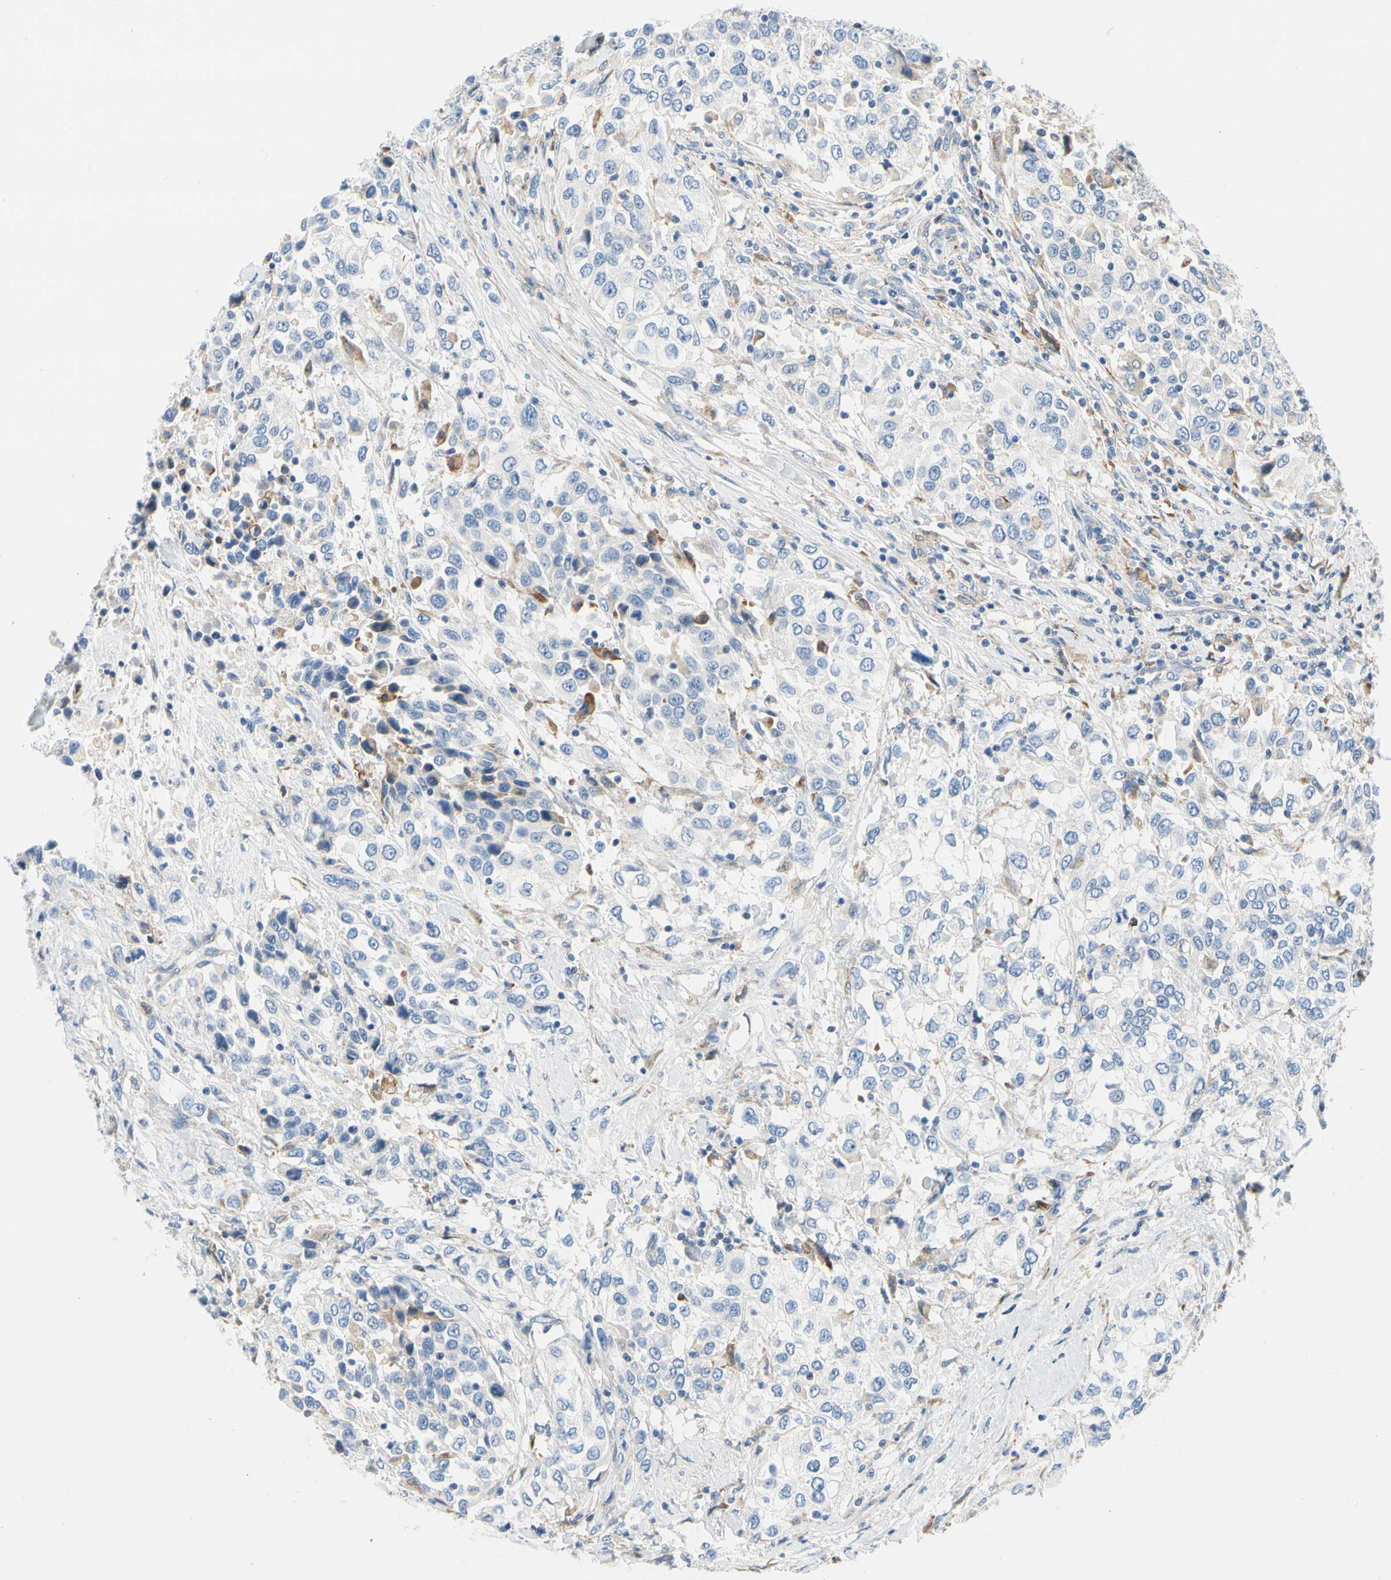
{"staining": {"intensity": "negative", "quantity": "none", "location": "none"}, "tissue": "urothelial cancer", "cell_type": "Tumor cells", "image_type": "cancer", "snomed": [{"axis": "morphology", "description": "Urothelial carcinoma, High grade"}, {"axis": "topography", "description": "Urinary bladder"}], "caption": "Urothelial cancer stained for a protein using immunohistochemistry exhibits no positivity tumor cells.", "gene": "STXBP1", "patient": {"sex": "female", "age": 80}}